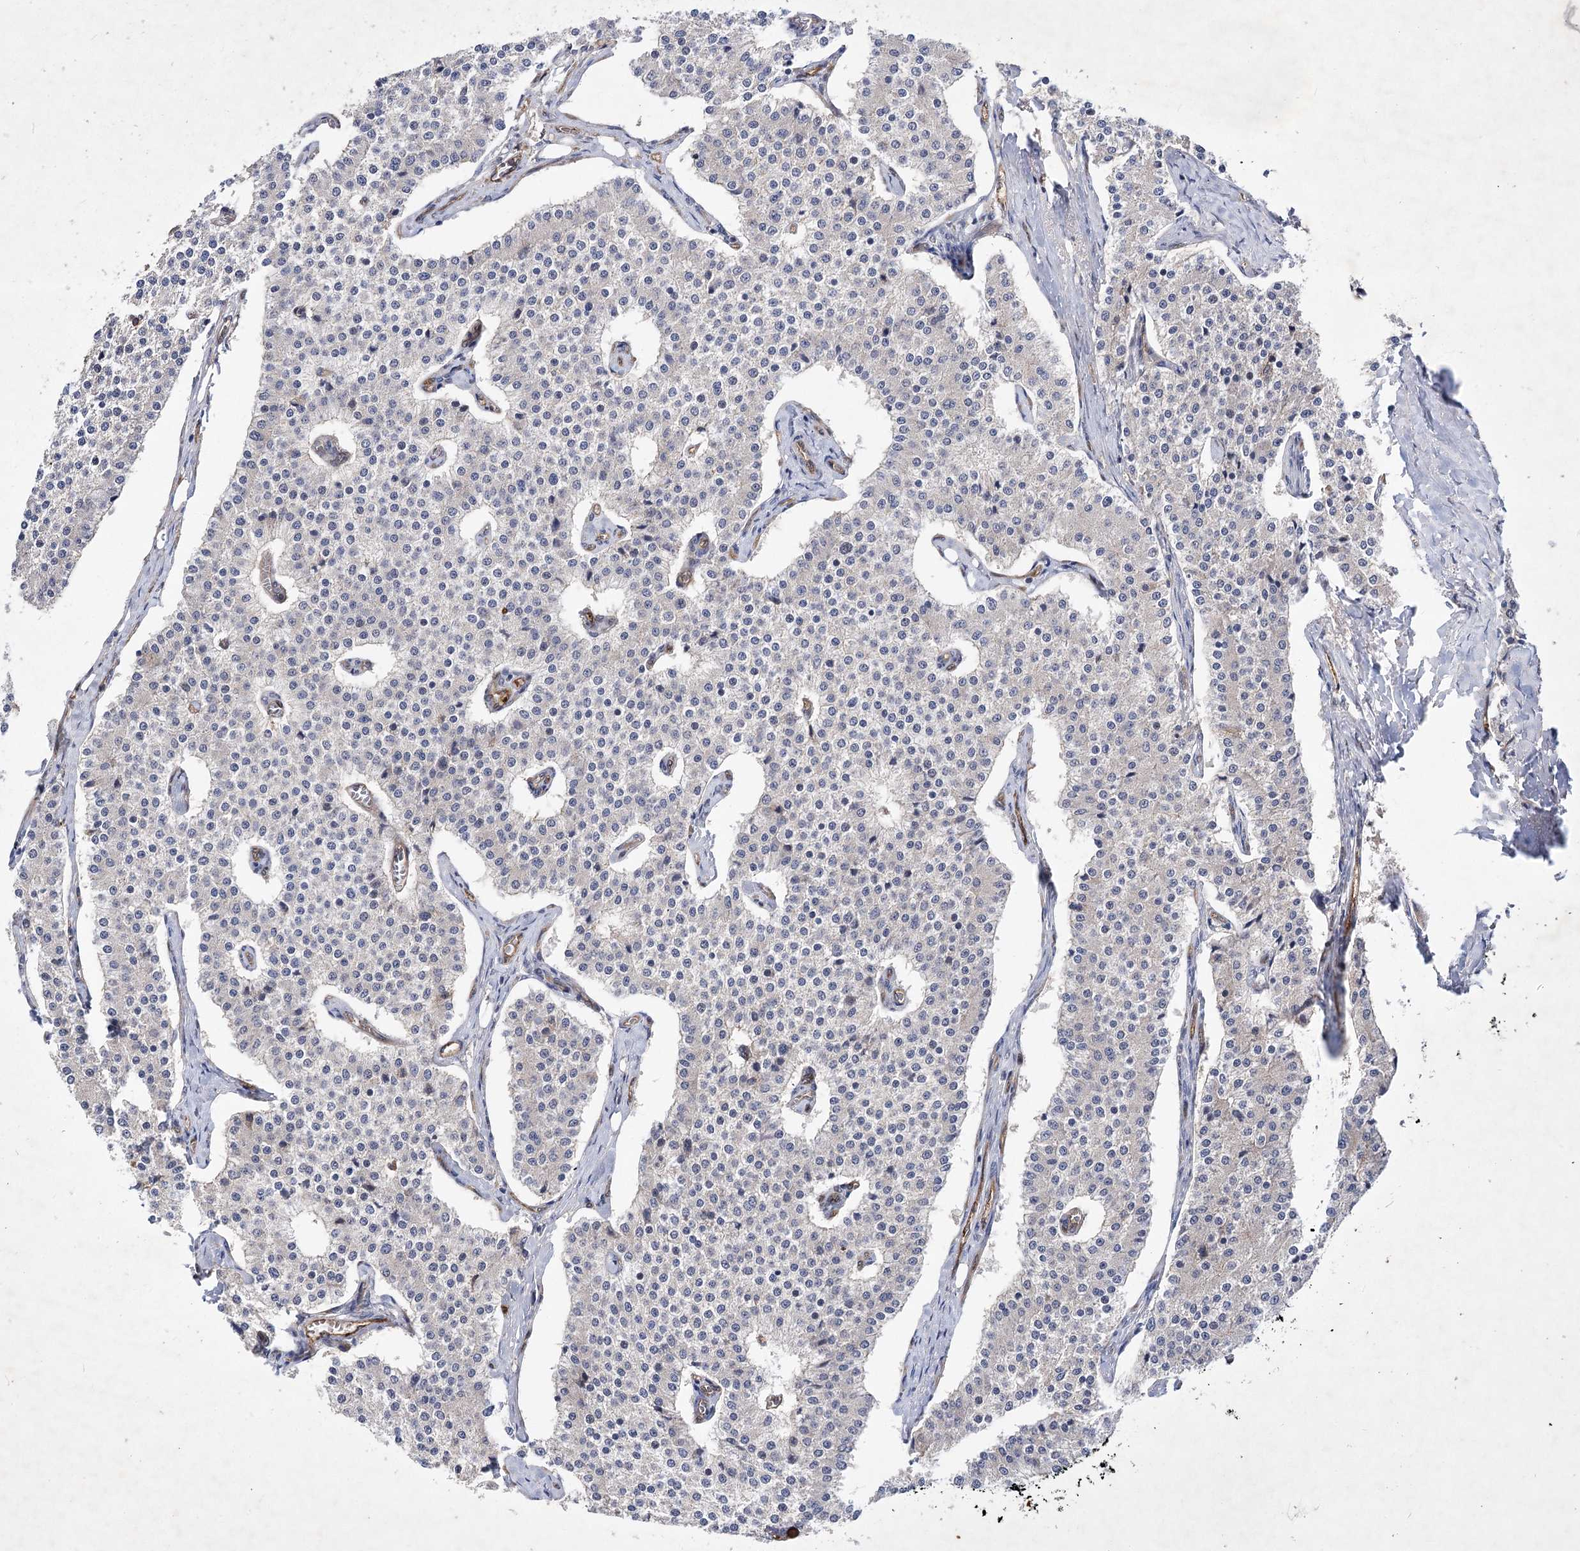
{"staining": {"intensity": "negative", "quantity": "none", "location": "none"}, "tissue": "carcinoid", "cell_type": "Tumor cells", "image_type": "cancer", "snomed": [{"axis": "morphology", "description": "Carcinoid, malignant, NOS"}, {"axis": "topography", "description": "Colon"}], "caption": "Image shows no protein positivity in tumor cells of carcinoid tissue.", "gene": "ARHGAP31", "patient": {"sex": "female", "age": 52}}